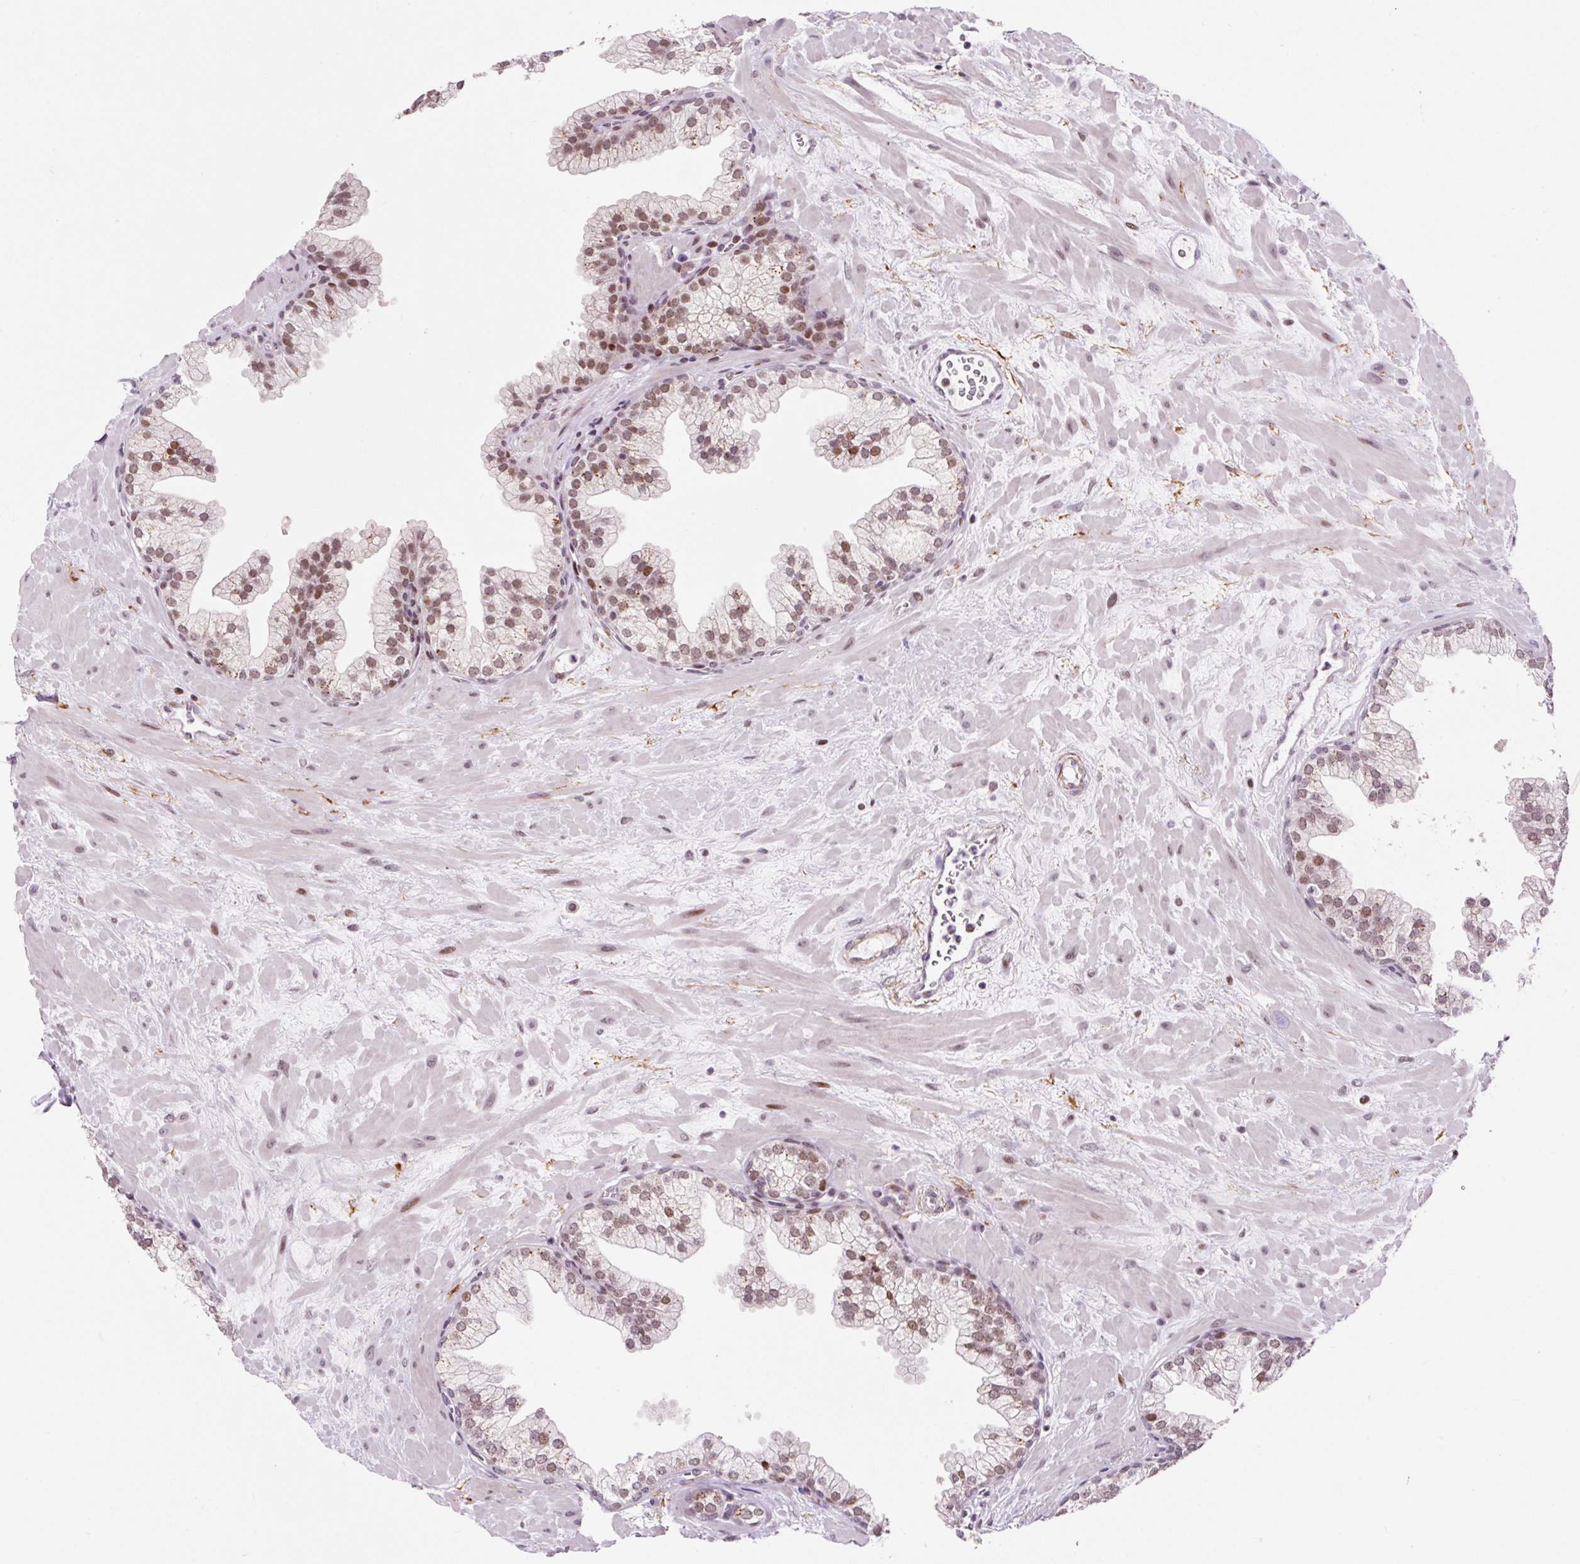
{"staining": {"intensity": "moderate", "quantity": ">75%", "location": "nuclear"}, "tissue": "prostate", "cell_type": "Glandular cells", "image_type": "normal", "snomed": [{"axis": "morphology", "description": "Normal tissue, NOS"}, {"axis": "topography", "description": "Prostate"}, {"axis": "topography", "description": "Peripheral nerve tissue"}], "caption": "Immunohistochemical staining of benign human prostate shows moderate nuclear protein expression in approximately >75% of glandular cells. (DAB IHC with brightfield microscopy, high magnification).", "gene": "CCNL2", "patient": {"sex": "male", "age": 61}}